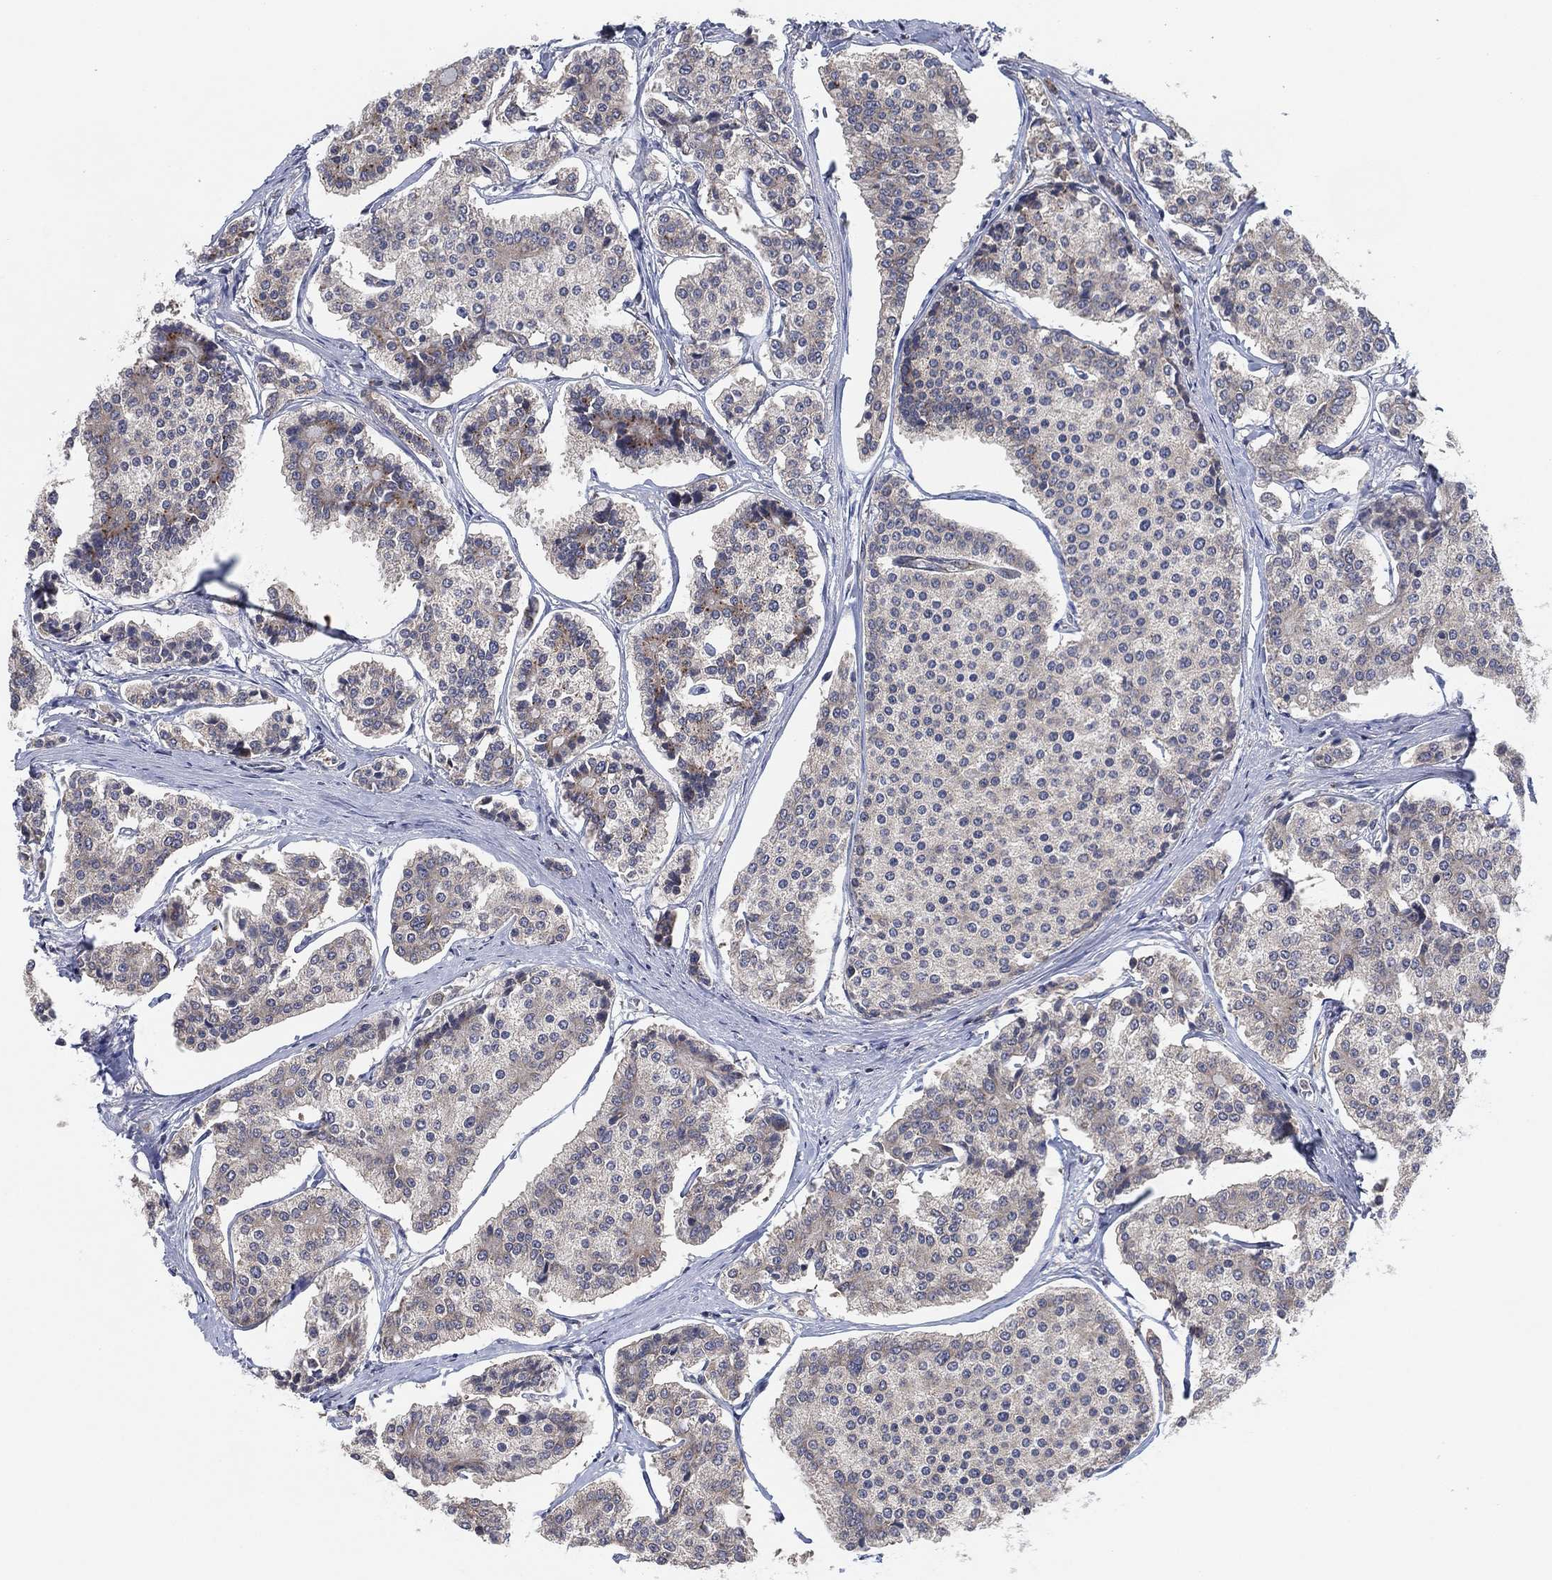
{"staining": {"intensity": "weak", "quantity": "<25%", "location": "cytoplasmic/membranous"}, "tissue": "carcinoid", "cell_type": "Tumor cells", "image_type": "cancer", "snomed": [{"axis": "morphology", "description": "Carcinoid, malignant, NOS"}, {"axis": "topography", "description": "Small intestine"}], "caption": "Tumor cells are negative for brown protein staining in carcinoid.", "gene": "FAM104A", "patient": {"sex": "female", "age": 65}}